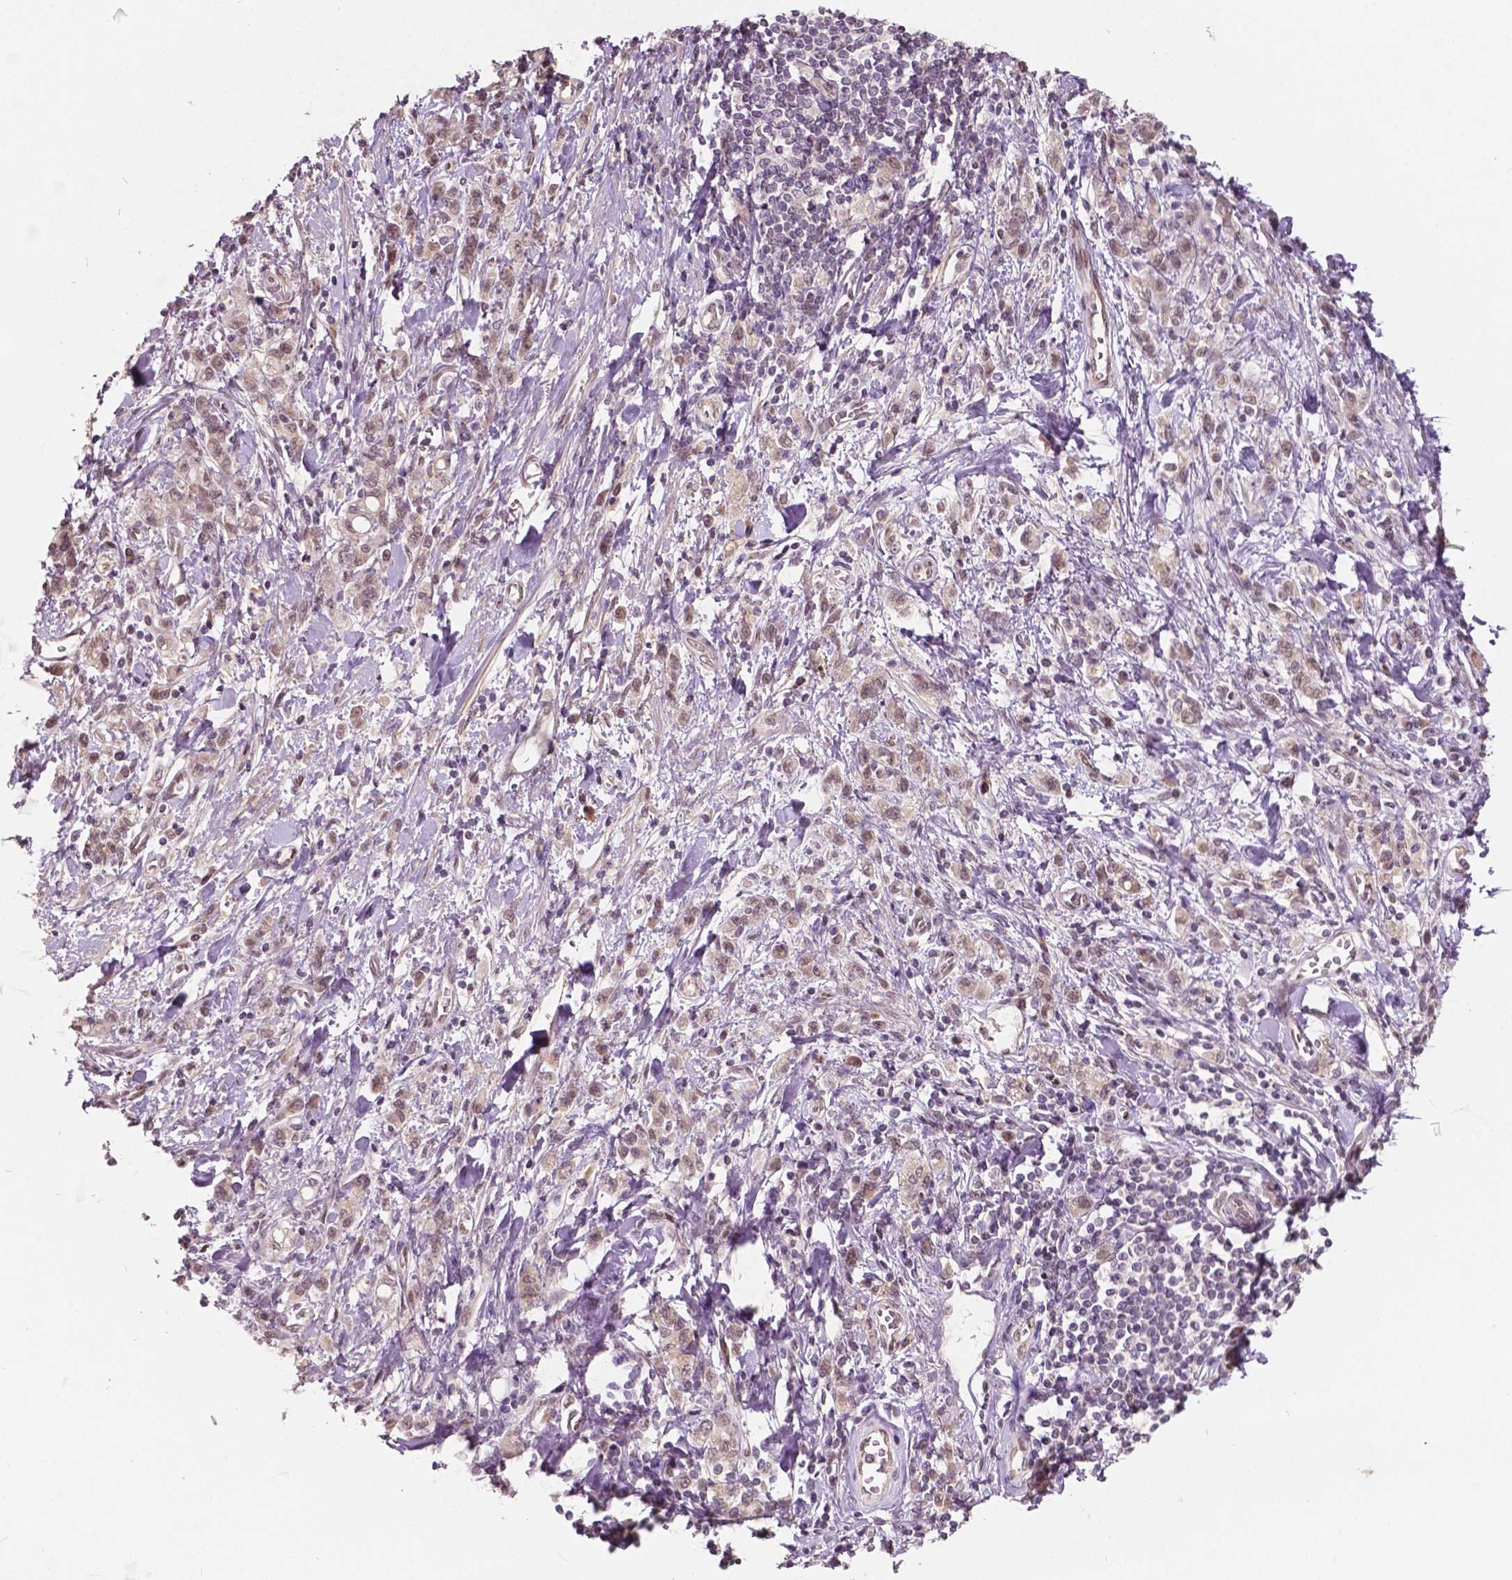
{"staining": {"intensity": "weak", "quantity": ">75%", "location": "nuclear"}, "tissue": "stomach cancer", "cell_type": "Tumor cells", "image_type": "cancer", "snomed": [{"axis": "morphology", "description": "Adenocarcinoma, NOS"}, {"axis": "topography", "description": "Stomach"}], "caption": "The immunohistochemical stain labels weak nuclear staining in tumor cells of stomach cancer tissue.", "gene": "HMBOX1", "patient": {"sex": "male", "age": 77}}